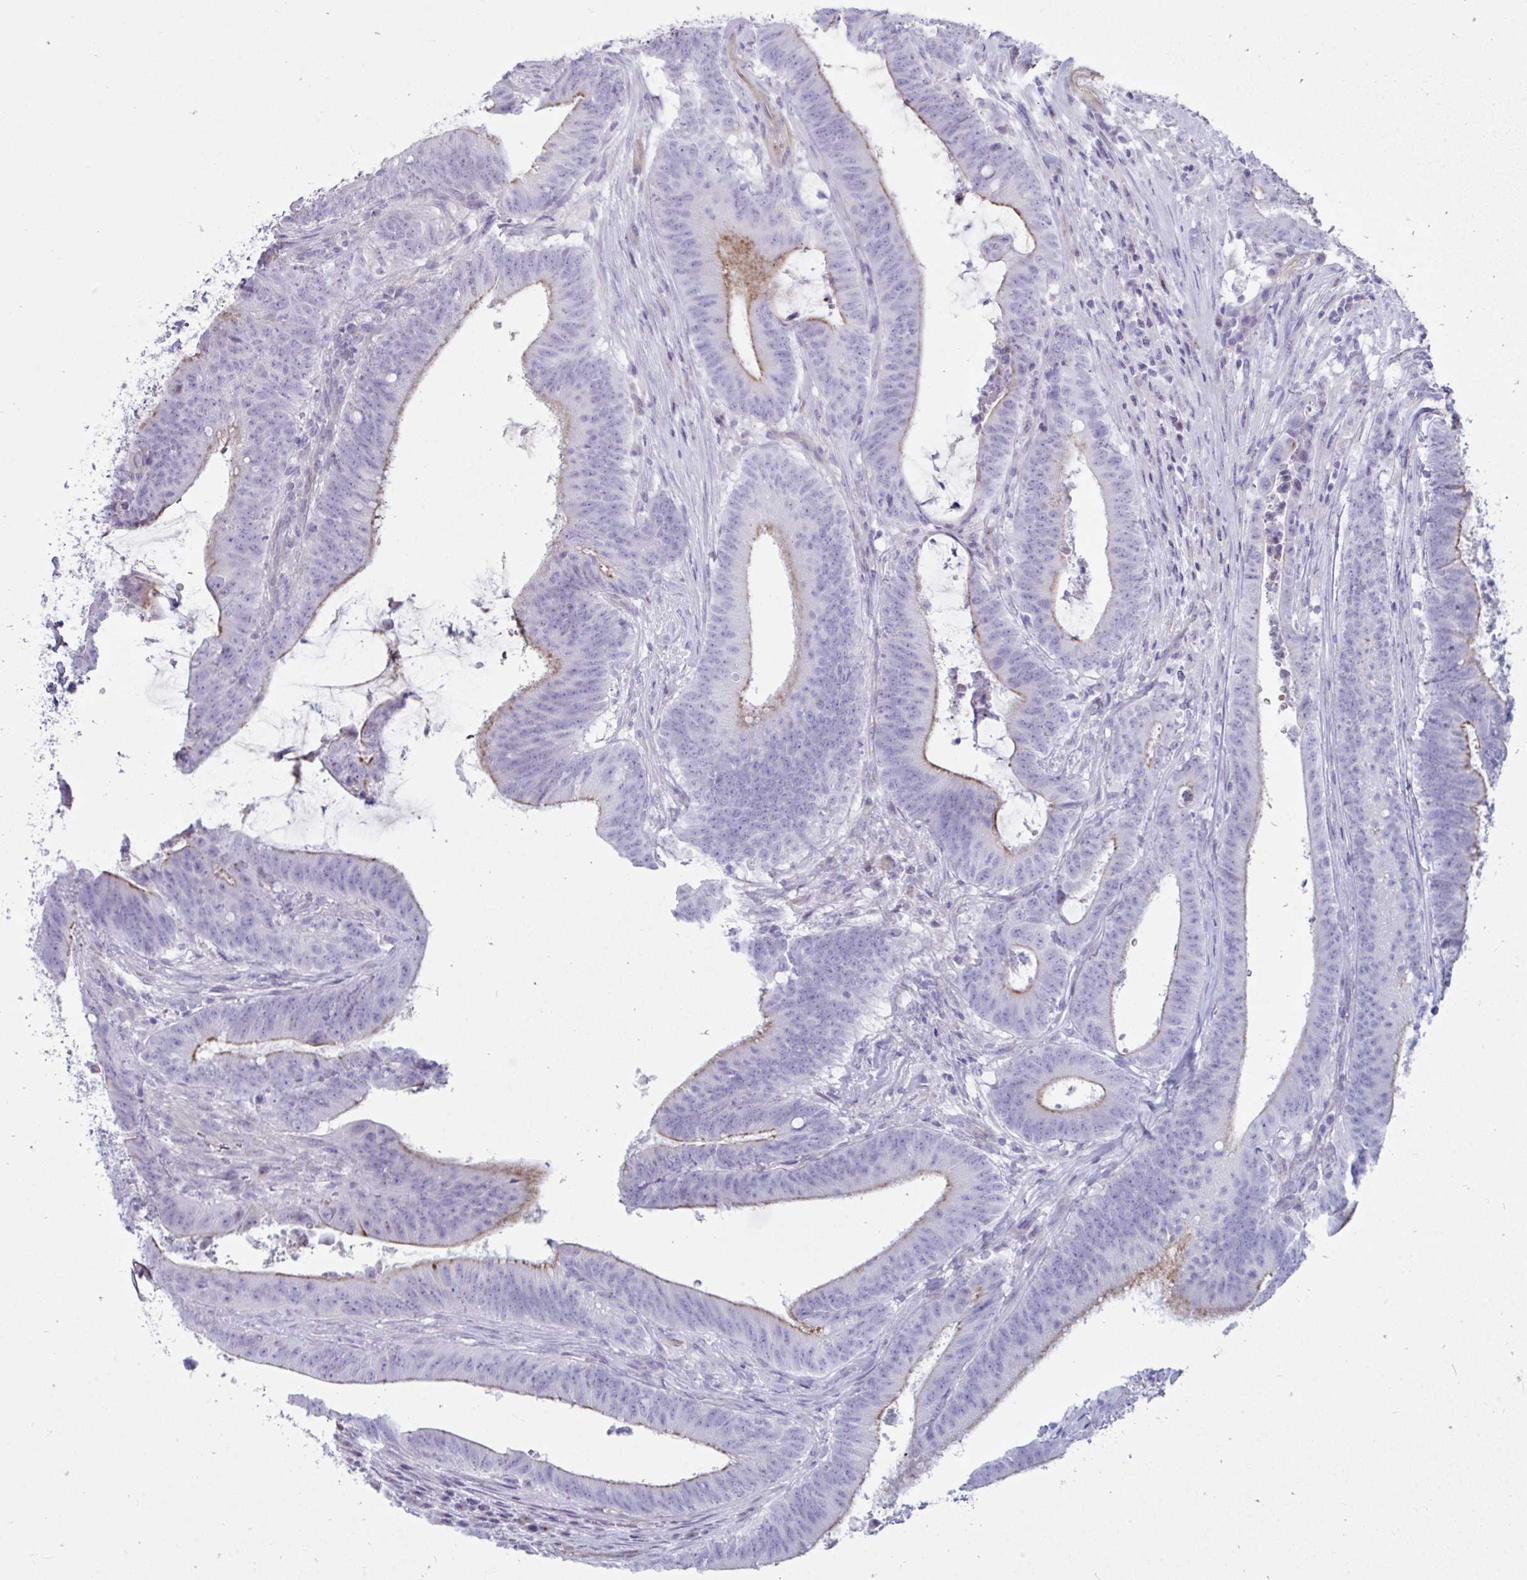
{"staining": {"intensity": "moderate", "quantity": "<25%", "location": "cytoplasmic/membranous"}, "tissue": "colorectal cancer", "cell_type": "Tumor cells", "image_type": "cancer", "snomed": [{"axis": "morphology", "description": "Adenocarcinoma, NOS"}, {"axis": "topography", "description": "Colon"}], "caption": "This is an image of IHC staining of adenocarcinoma (colorectal), which shows moderate positivity in the cytoplasmic/membranous of tumor cells.", "gene": "UBL3", "patient": {"sex": "female", "age": 43}}